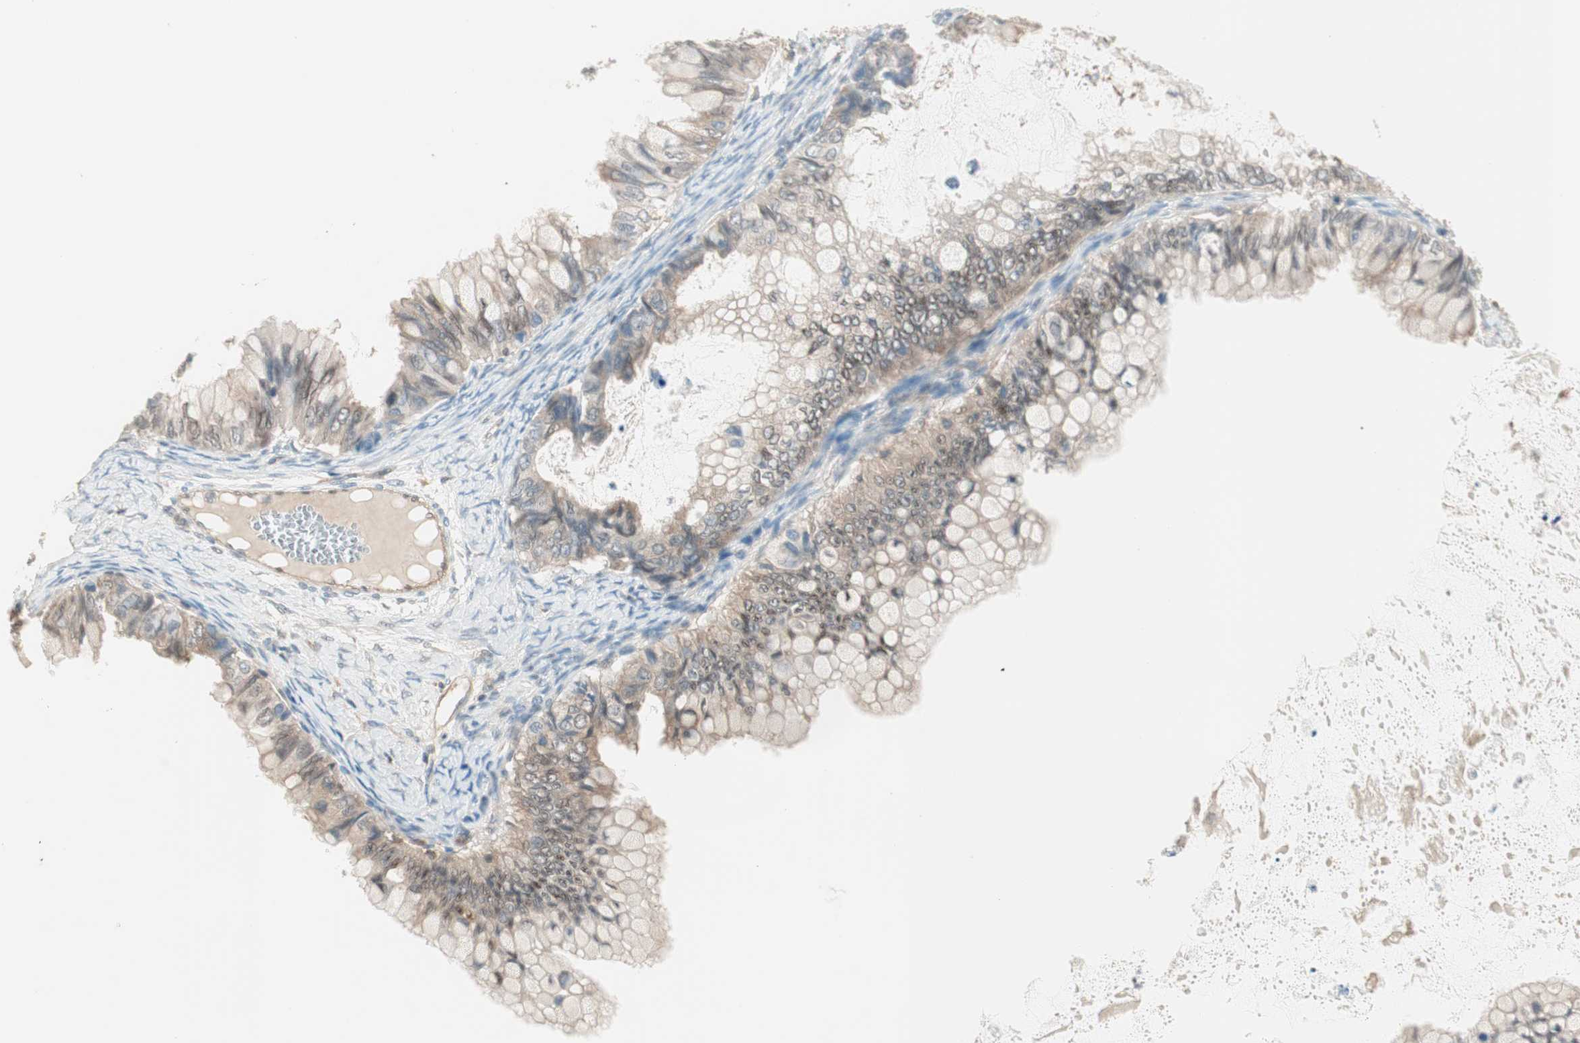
{"staining": {"intensity": "weak", "quantity": ">75%", "location": "cytoplasmic/membranous"}, "tissue": "ovarian cancer", "cell_type": "Tumor cells", "image_type": "cancer", "snomed": [{"axis": "morphology", "description": "Cystadenocarcinoma, mucinous, NOS"}, {"axis": "topography", "description": "Ovary"}], "caption": "This is a histology image of immunohistochemistry (IHC) staining of ovarian cancer, which shows weak staining in the cytoplasmic/membranous of tumor cells.", "gene": "GALT", "patient": {"sex": "female", "age": 80}}